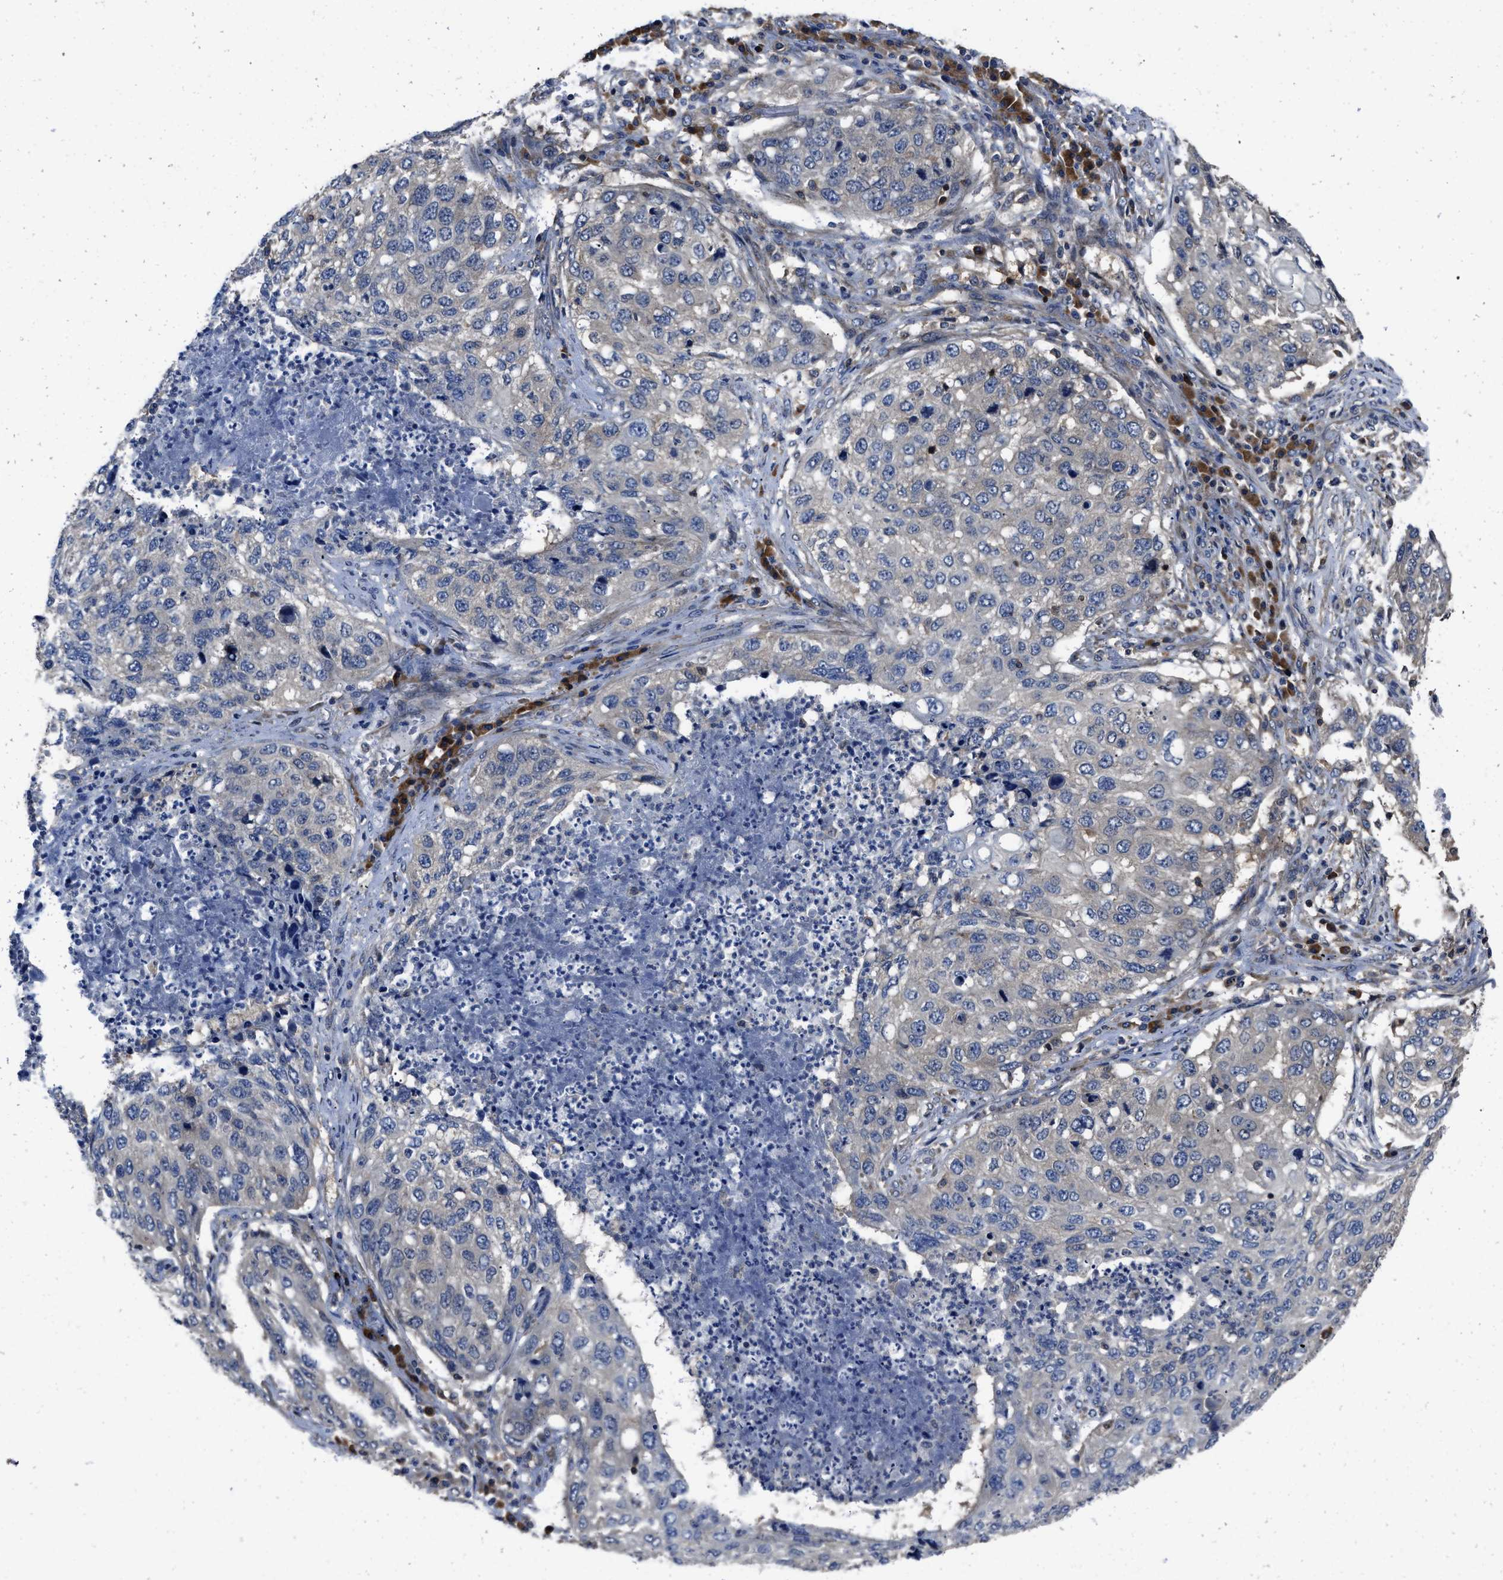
{"staining": {"intensity": "negative", "quantity": "none", "location": "none"}, "tissue": "lung cancer", "cell_type": "Tumor cells", "image_type": "cancer", "snomed": [{"axis": "morphology", "description": "Squamous cell carcinoma, NOS"}, {"axis": "topography", "description": "Lung"}], "caption": "Tumor cells show no significant expression in lung cancer.", "gene": "YARS1", "patient": {"sex": "female", "age": 63}}